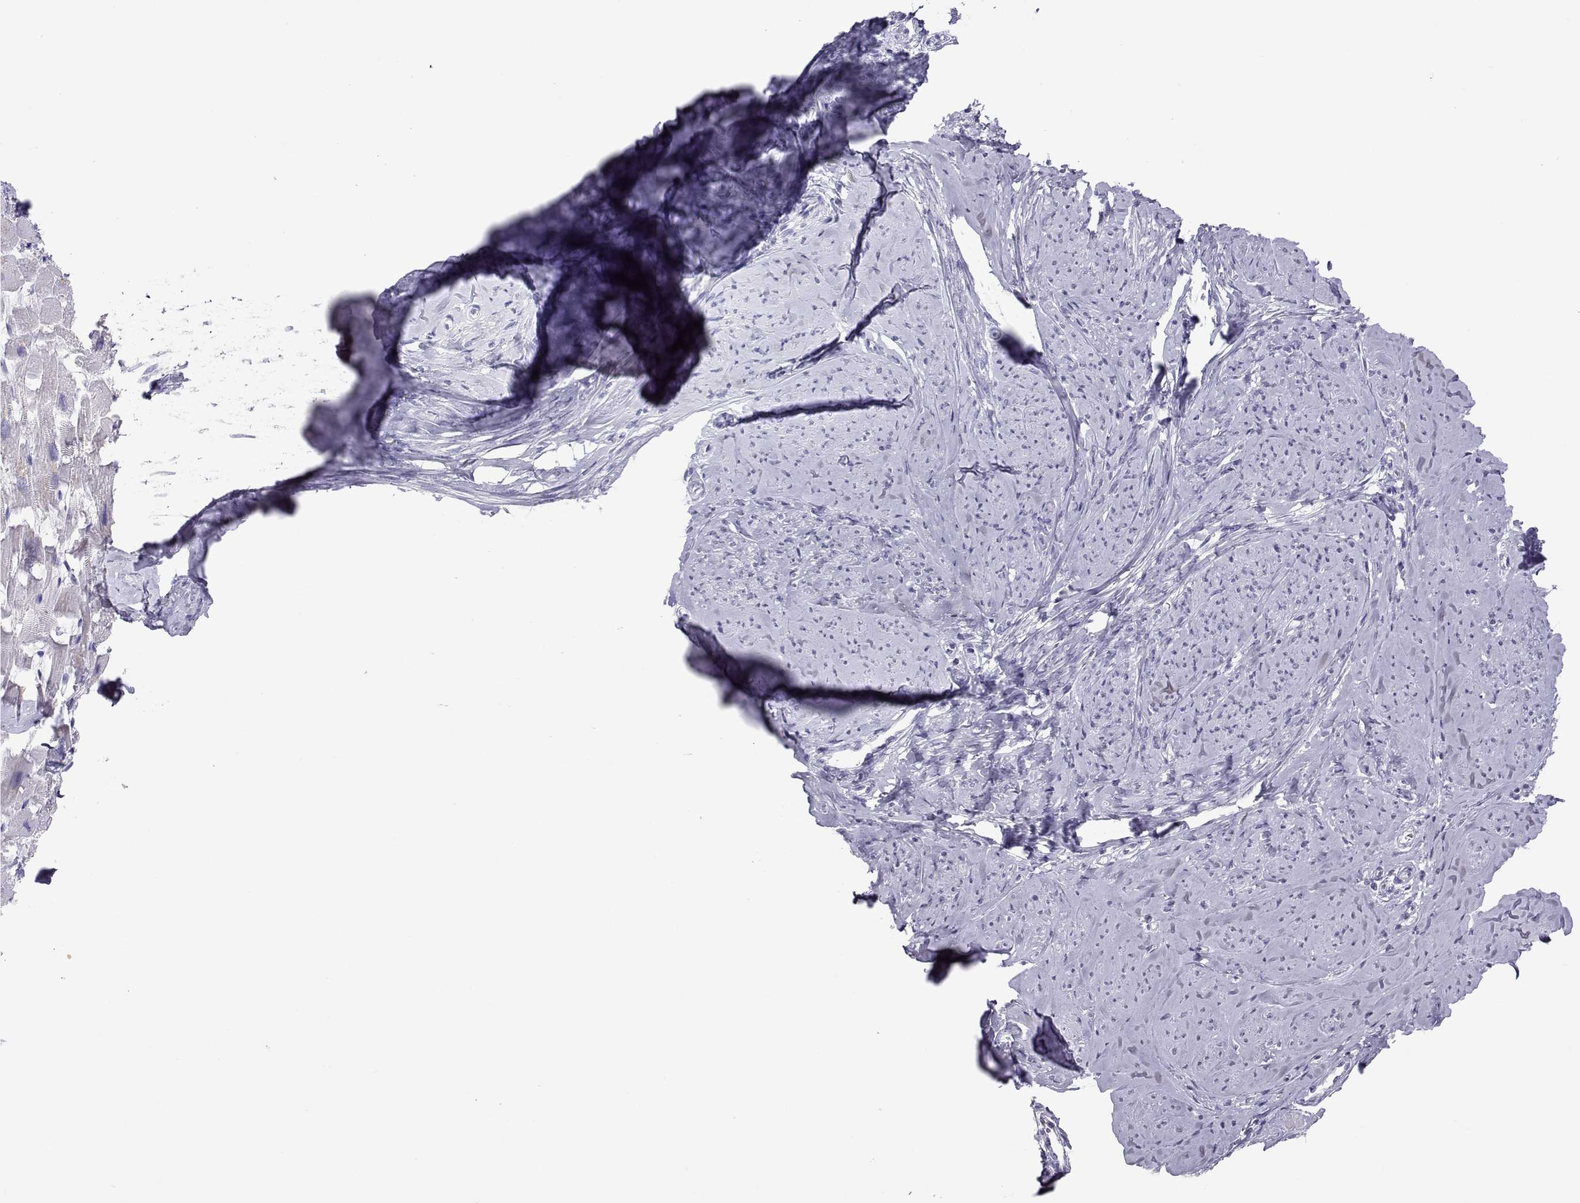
{"staining": {"intensity": "negative", "quantity": "none", "location": "none"}, "tissue": "smooth muscle", "cell_type": "Smooth muscle cells", "image_type": "normal", "snomed": [{"axis": "morphology", "description": "Normal tissue, NOS"}, {"axis": "topography", "description": "Smooth muscle"}], "caption": "IHC of unremarkable smooth muscle demonstrates no positivity in smooth muscle cells.", "gene": "PMCH", "patient": {"sex": "female", "age": 48}}